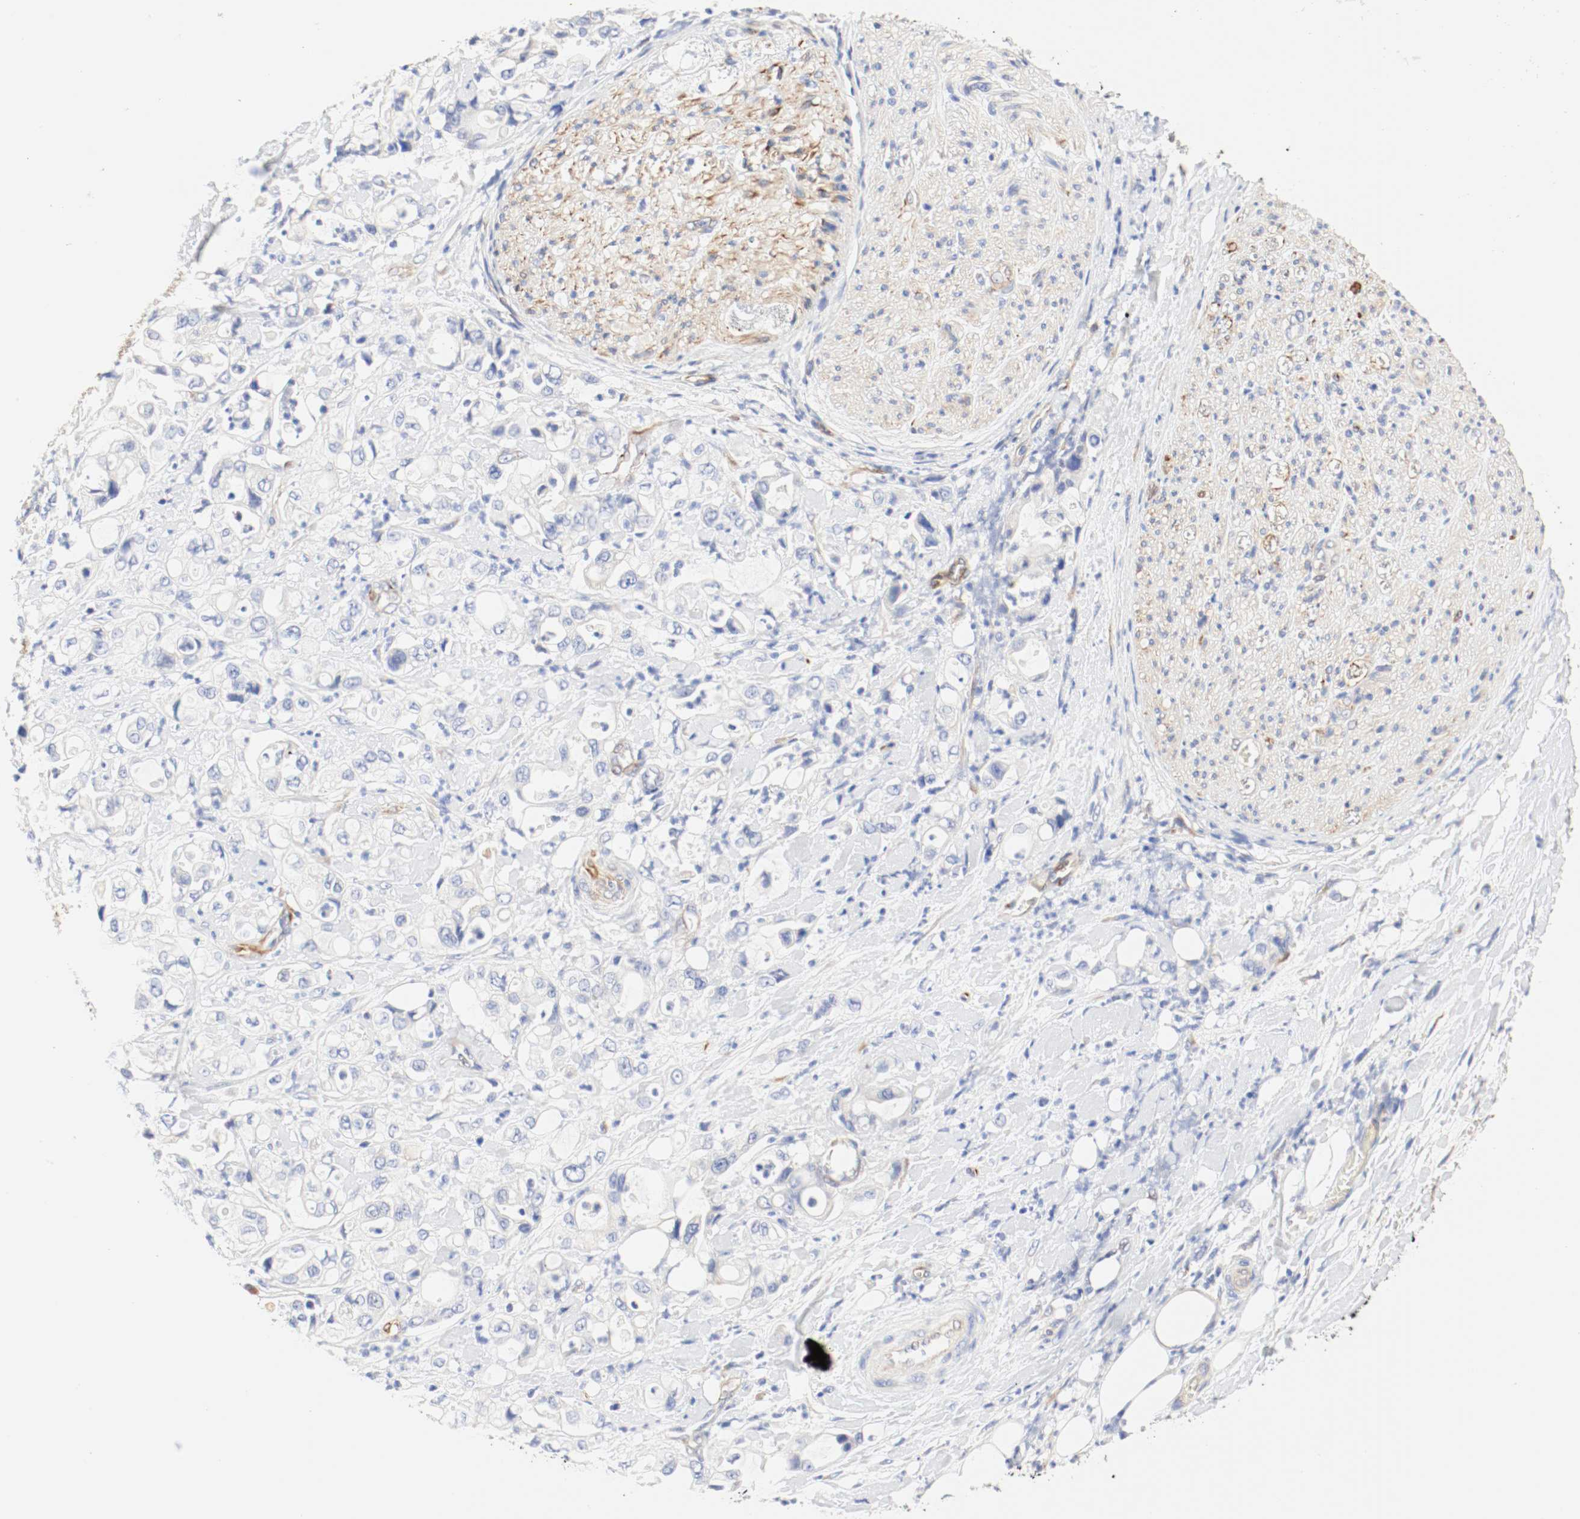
{"staining": {"intensity": "negative", "quantity": "none", "location": "none"}, "tissue": "pancreatic cancer", "cell_type": "Tumor cells", "image_type": "cancer", "snomed": [{"axis": "morphology", "description": "Adenocarcinoma, NOS"}, {"axis": "topography", "description": "Pancreas"}], "caption": "Pancreatic cancer (adenocarcinoma) stained for a protein using immunohistochemistry (IHC) shows no expression tumor cells.", "gene": "GIT1", "patient": {"sex": "male", "age": 70}}